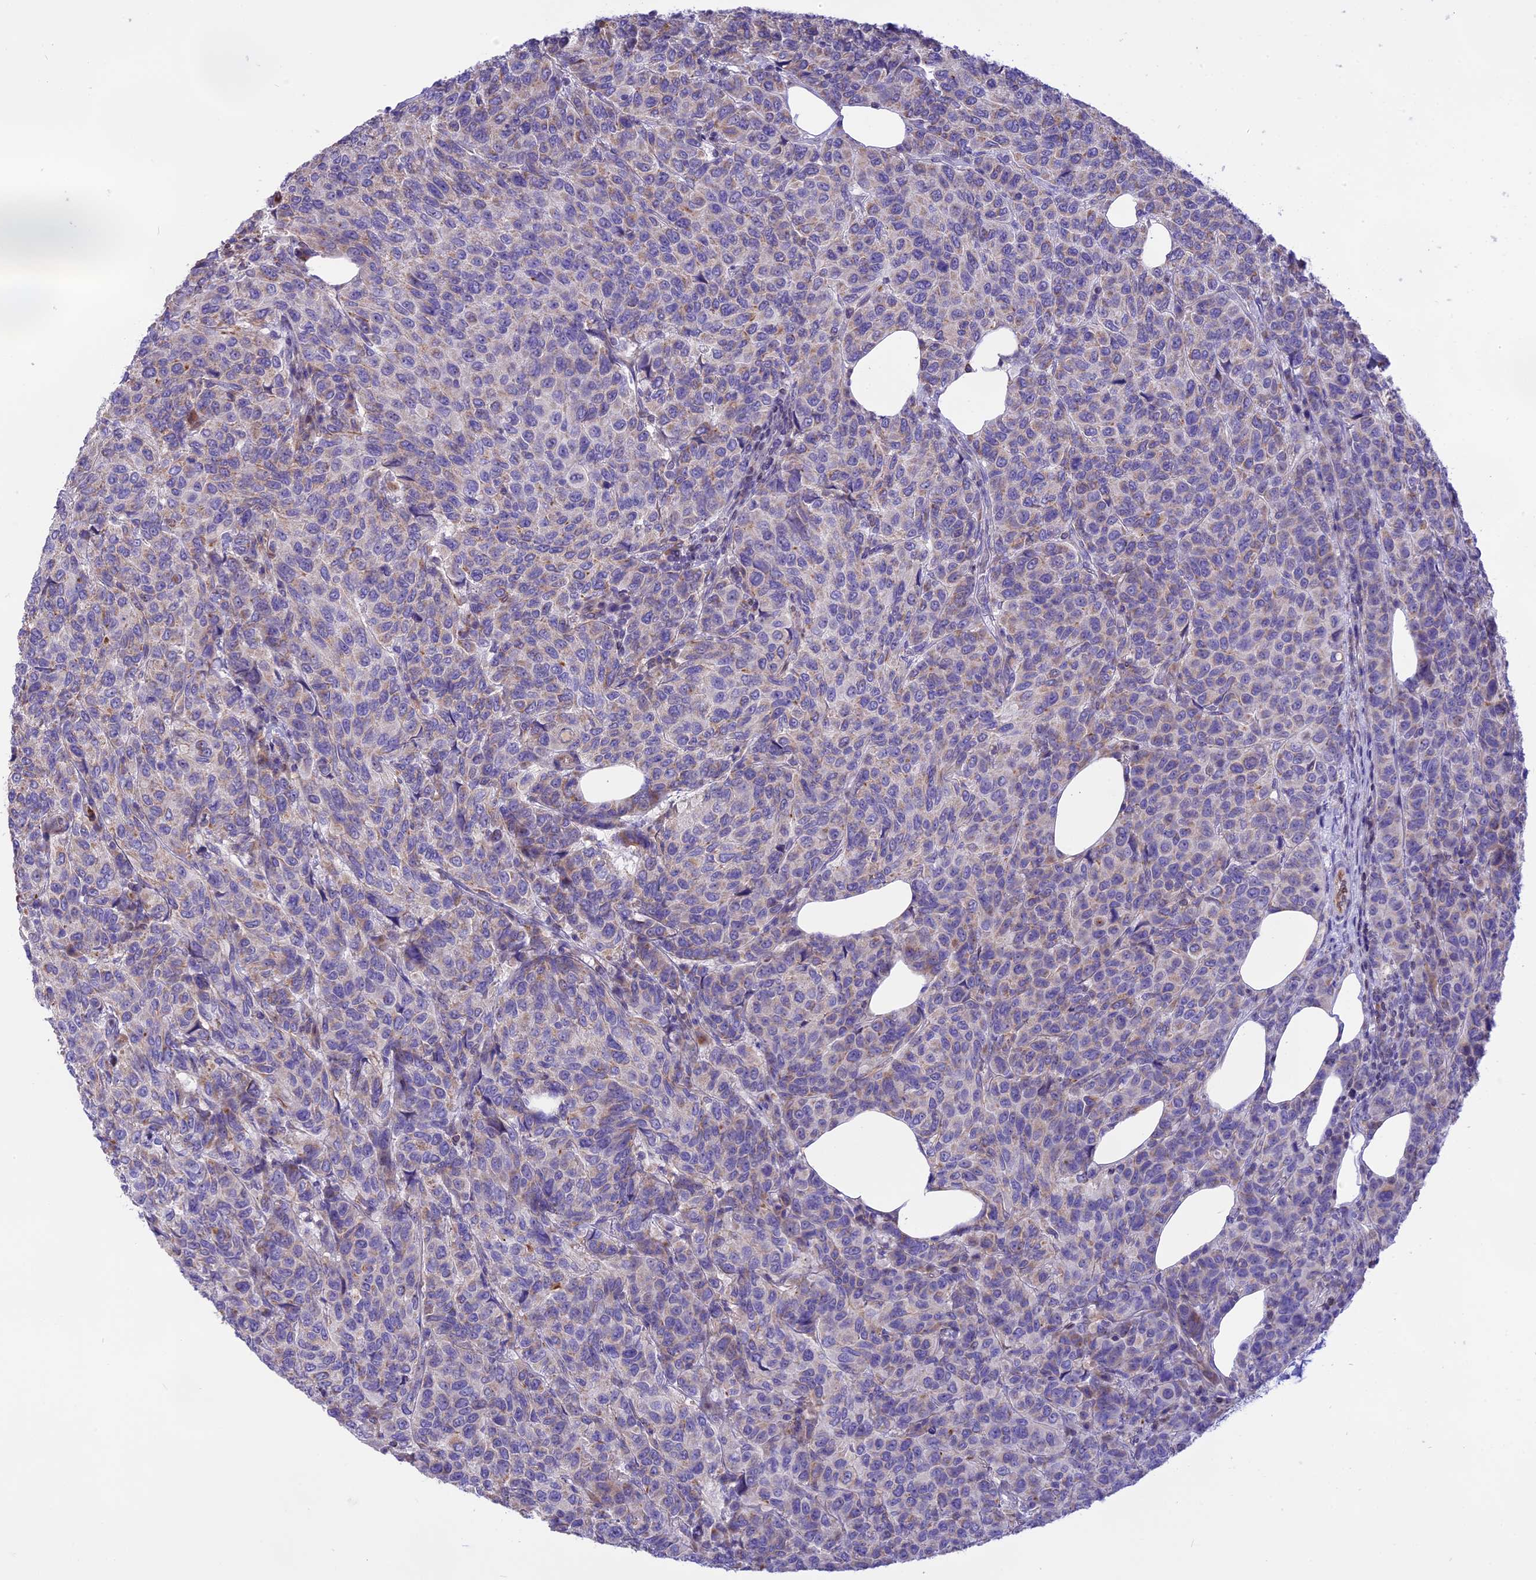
{"staining": {"intensity": "weak", "quantity": "<25%", "location": "cytoplasmic/membranous"}, "tissue": "breast cancer", "cell_type": "Tumor cells", "image_type": "cancer", "snomed": [{"axis": "morphology", "description": "Duct carcinoma"}, {"axis": "topography", "description": "Breast"}], "caption": "Tumor cells show no significant expression in breast cancer (invasive ductal carcinoma). (DAB IHC with hematoxylin counter stain).", "gene": "DOC2B", "patient": {"sex": "female", "age": 55}}